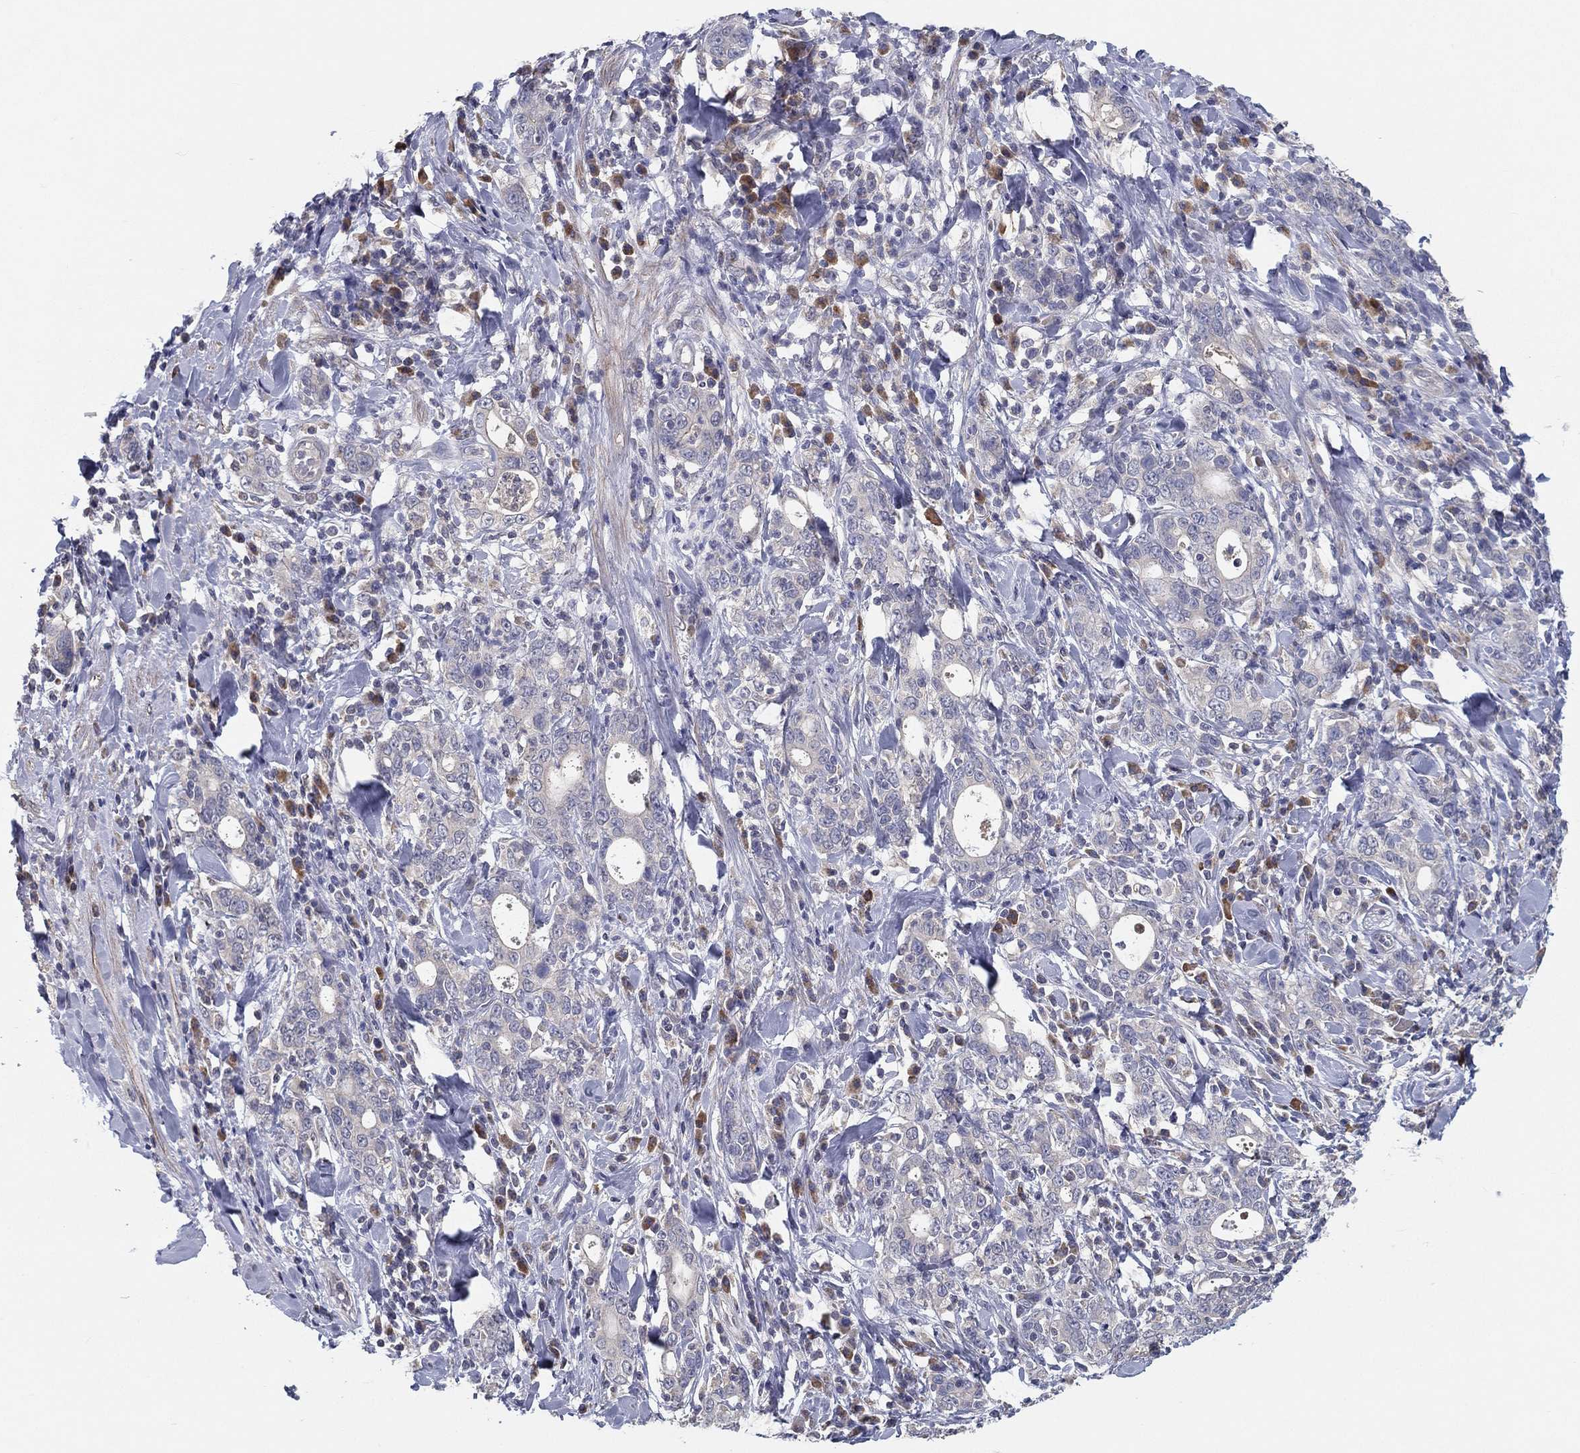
{"staining": {"intensity": "negative", "quantity": "none", "location": "none"}, "tissue": "stomach cancer", "cell_type": "Tumor cells", "image_type": "cancer", "snomed": [{"axis": "morphology", "description": "Adenocarcinoma, NOS"}, {"axis": "topography", "description": "Stomach"}], "caption": "An image of human stomach adenocarcinoma is negative for staining in tumor cells.", "gene": "PCSK1", "patient": {"sex": "male", "age": 79}}